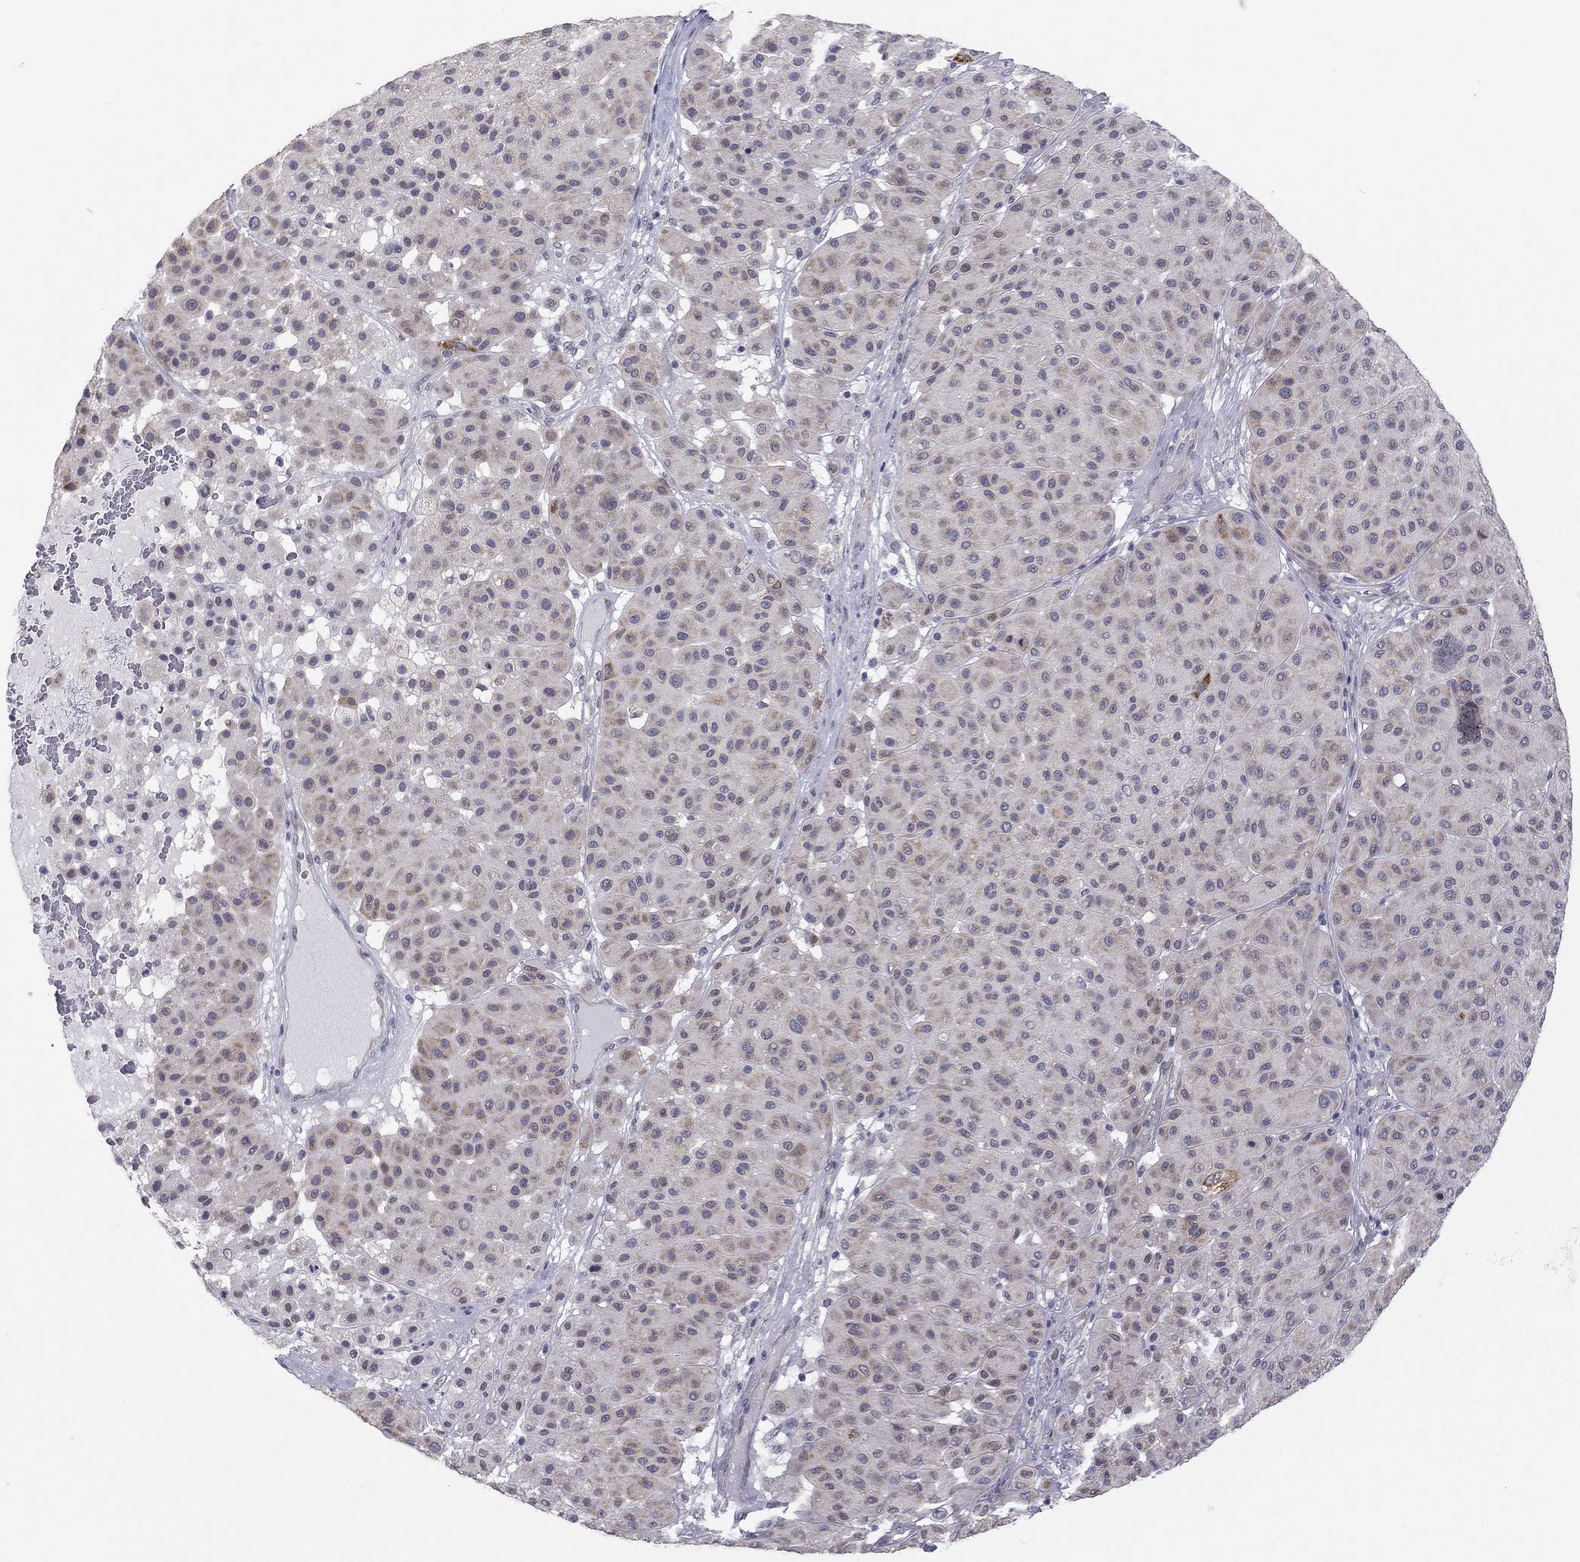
{"staining": {"intensity": "moderate", "quantity": "<25%", "location": "cytoplasmic/membranous"}, "tissue": "melanoma", "cell_type": "Tumor cells", "image_type": "cancer", "snomed": [{"axis": "morphology", "description": "Malignant melanoma, Metastatic site"}, {"axis": "topography", "description": "Smooth muscle"}], "caption": "This histopathology image exhibits melanoma stained with immunohistochemistry to label a protein in brown. The cytoplasmic/membranous of tumor cells show moderate positivity for the protein. Nuclei are counter-stained blue.", "gene": "PRRT2", "patient": {"sex": "male", "age": 41}}